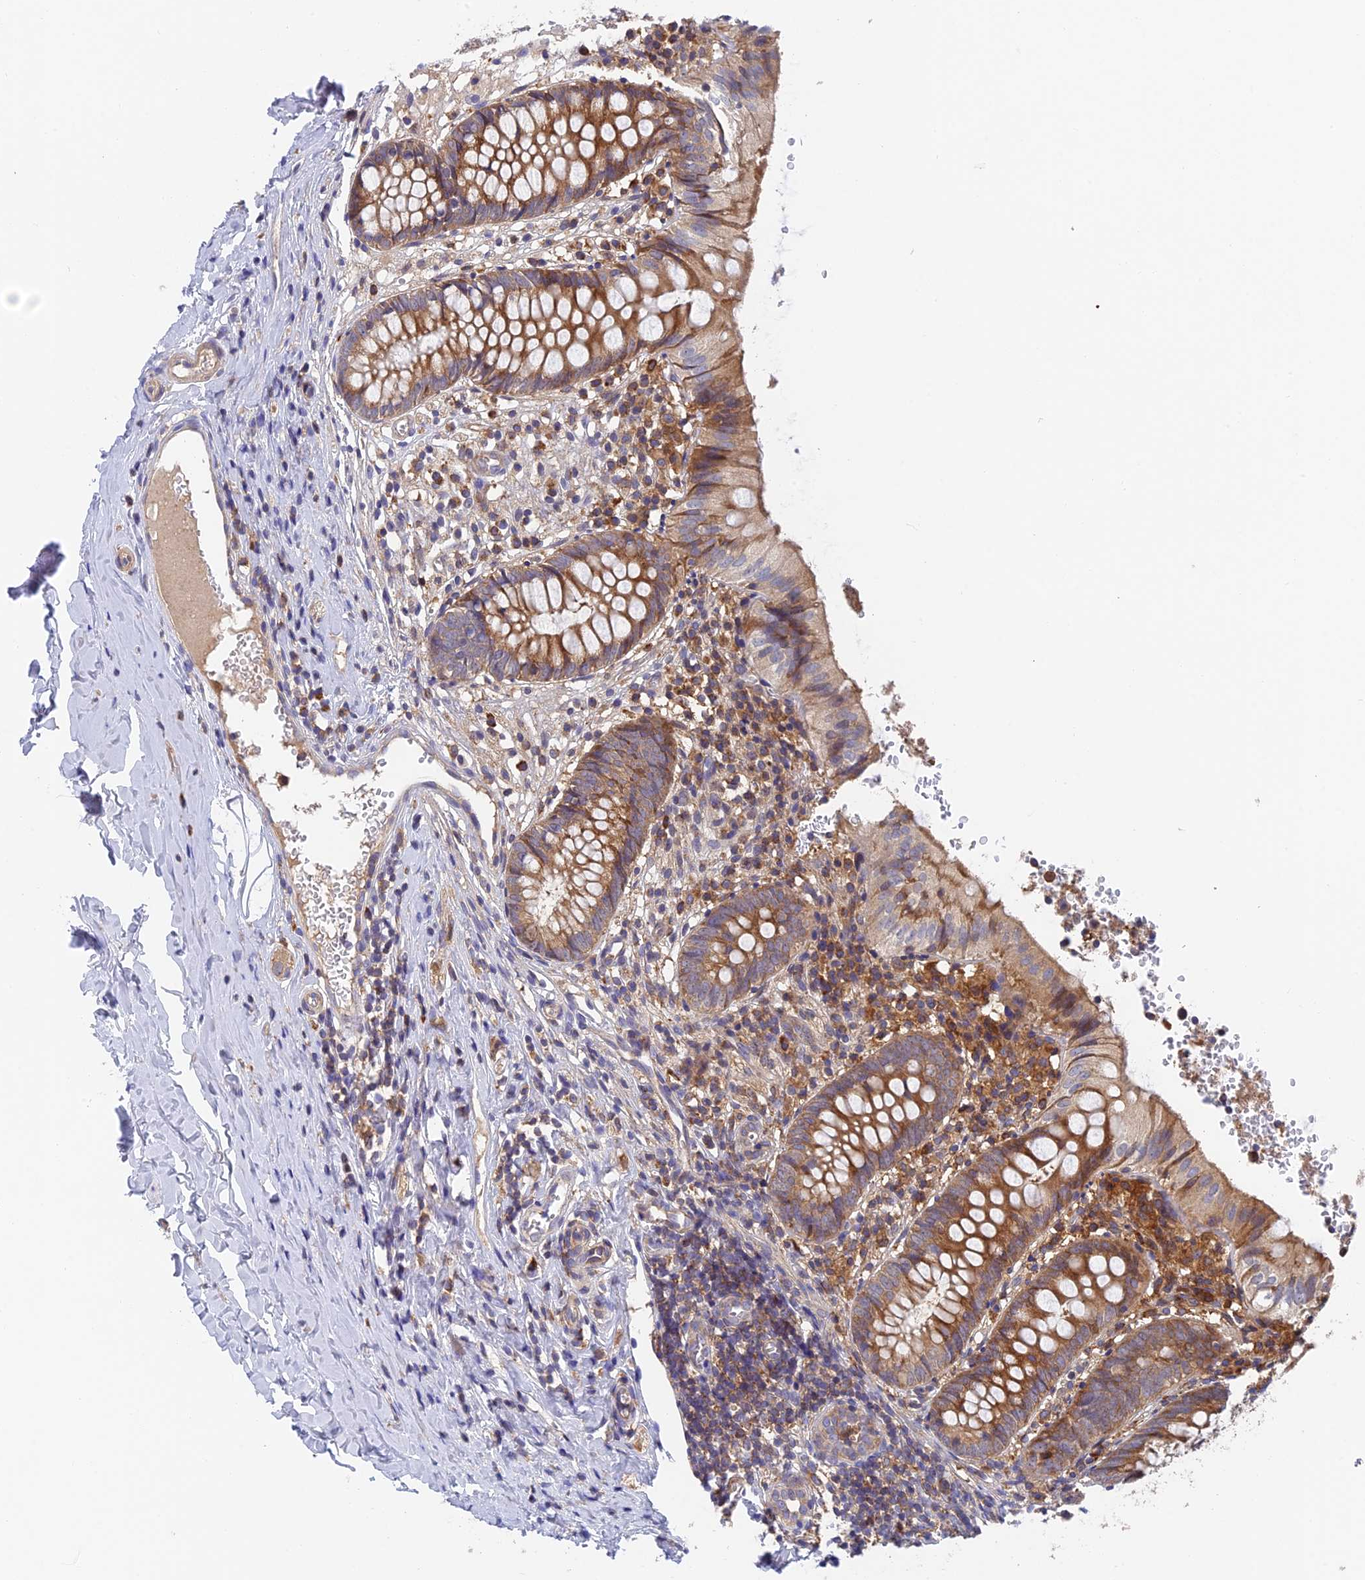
{"staining": {"intensity": "moderate", "quantity": ">75%", "location": "cytoplasmic/membranous"}, "tissue": "appendix", "cell_type": "Glandular cells", "image_type": "normal", "snomed": [{"axis": "morphology", "description": "Normal tissue, NOS"}, {"axis": "topography", "description": "Appendix"}], "caption": "This is an image of IHC staining of normal appendix, which shows moderate staining in the cytoplasmic/membranous of glandular cells.", "gene": "IPO5", "patient": {"sex": "male", "age": 8}}